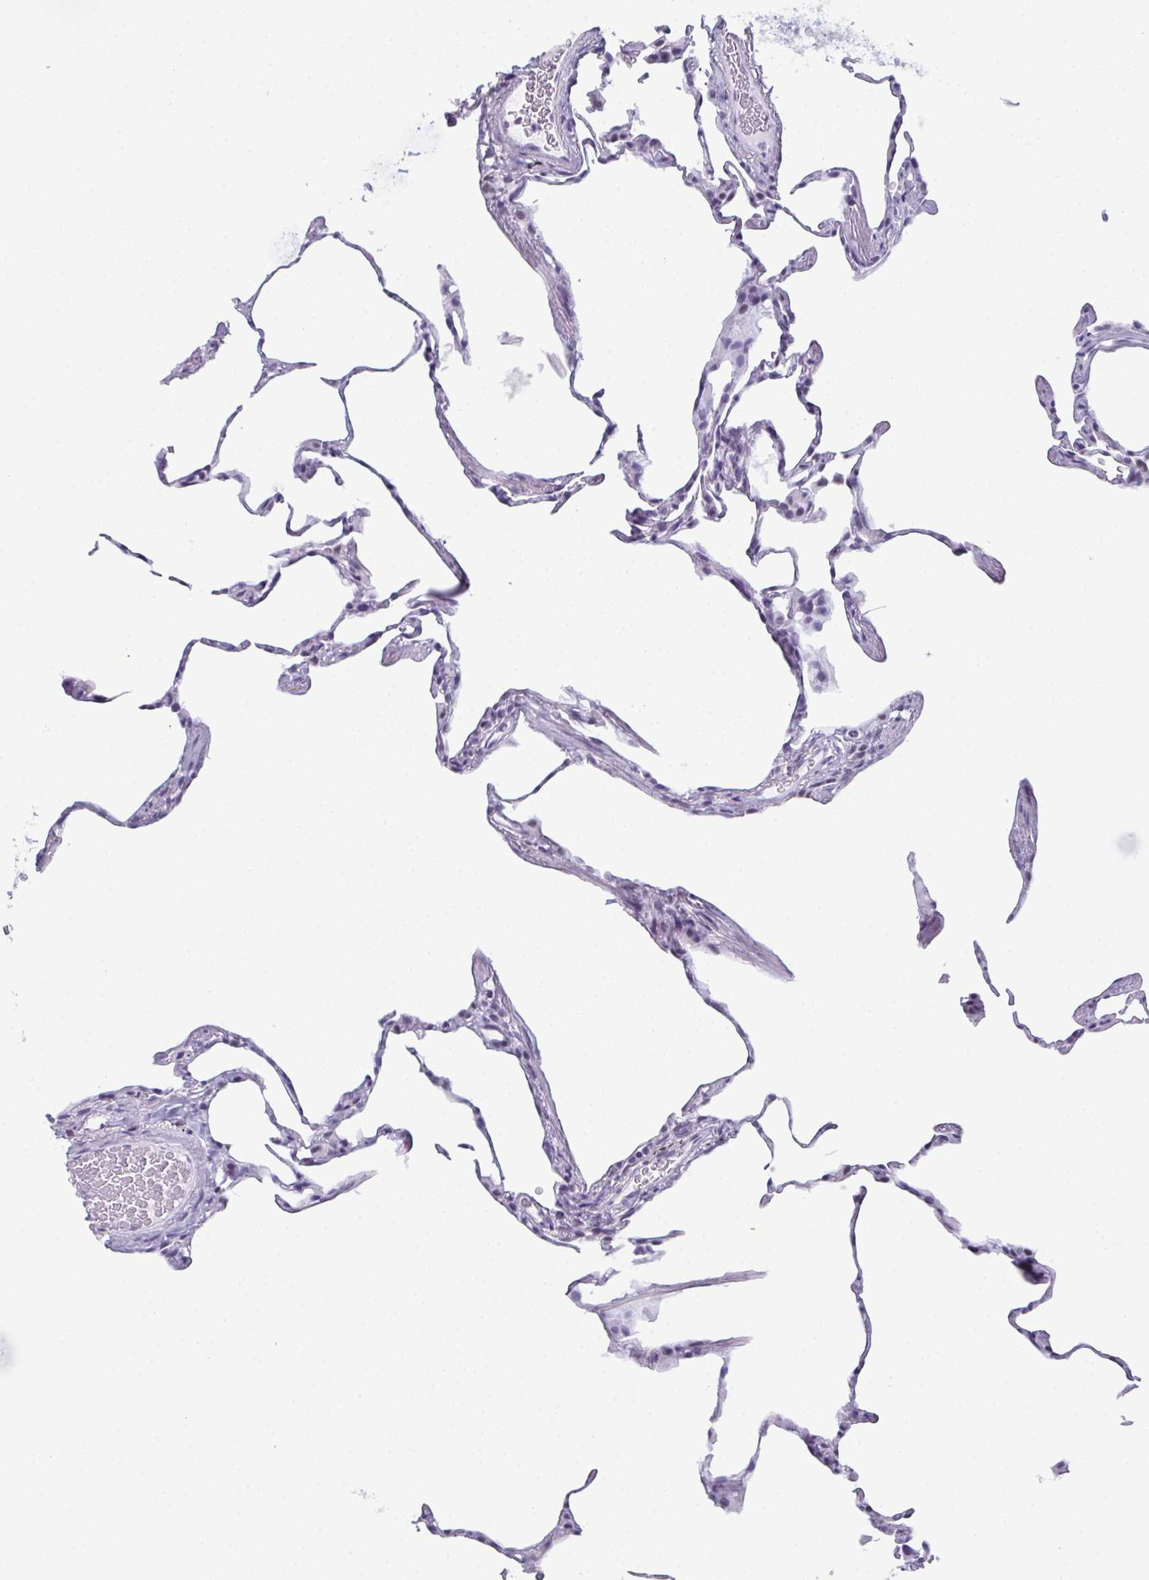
{"staining": {"intensity": "negative", "quantity": "none", "location": "none"}, "tissue": "lung", "cell_type": "Alveolar cells", "image_type": "normal", "snomed": [{"axis": "morphology", "description": "Normal tissue, NOS"}, {"axis": "topography", "description": "Lung"}], "caption": "Protein analysis of normal lung shows no significant positivity in alveolar cells.", "gene": "RBM7", "patient": {"sex": "female", "age": 57}}